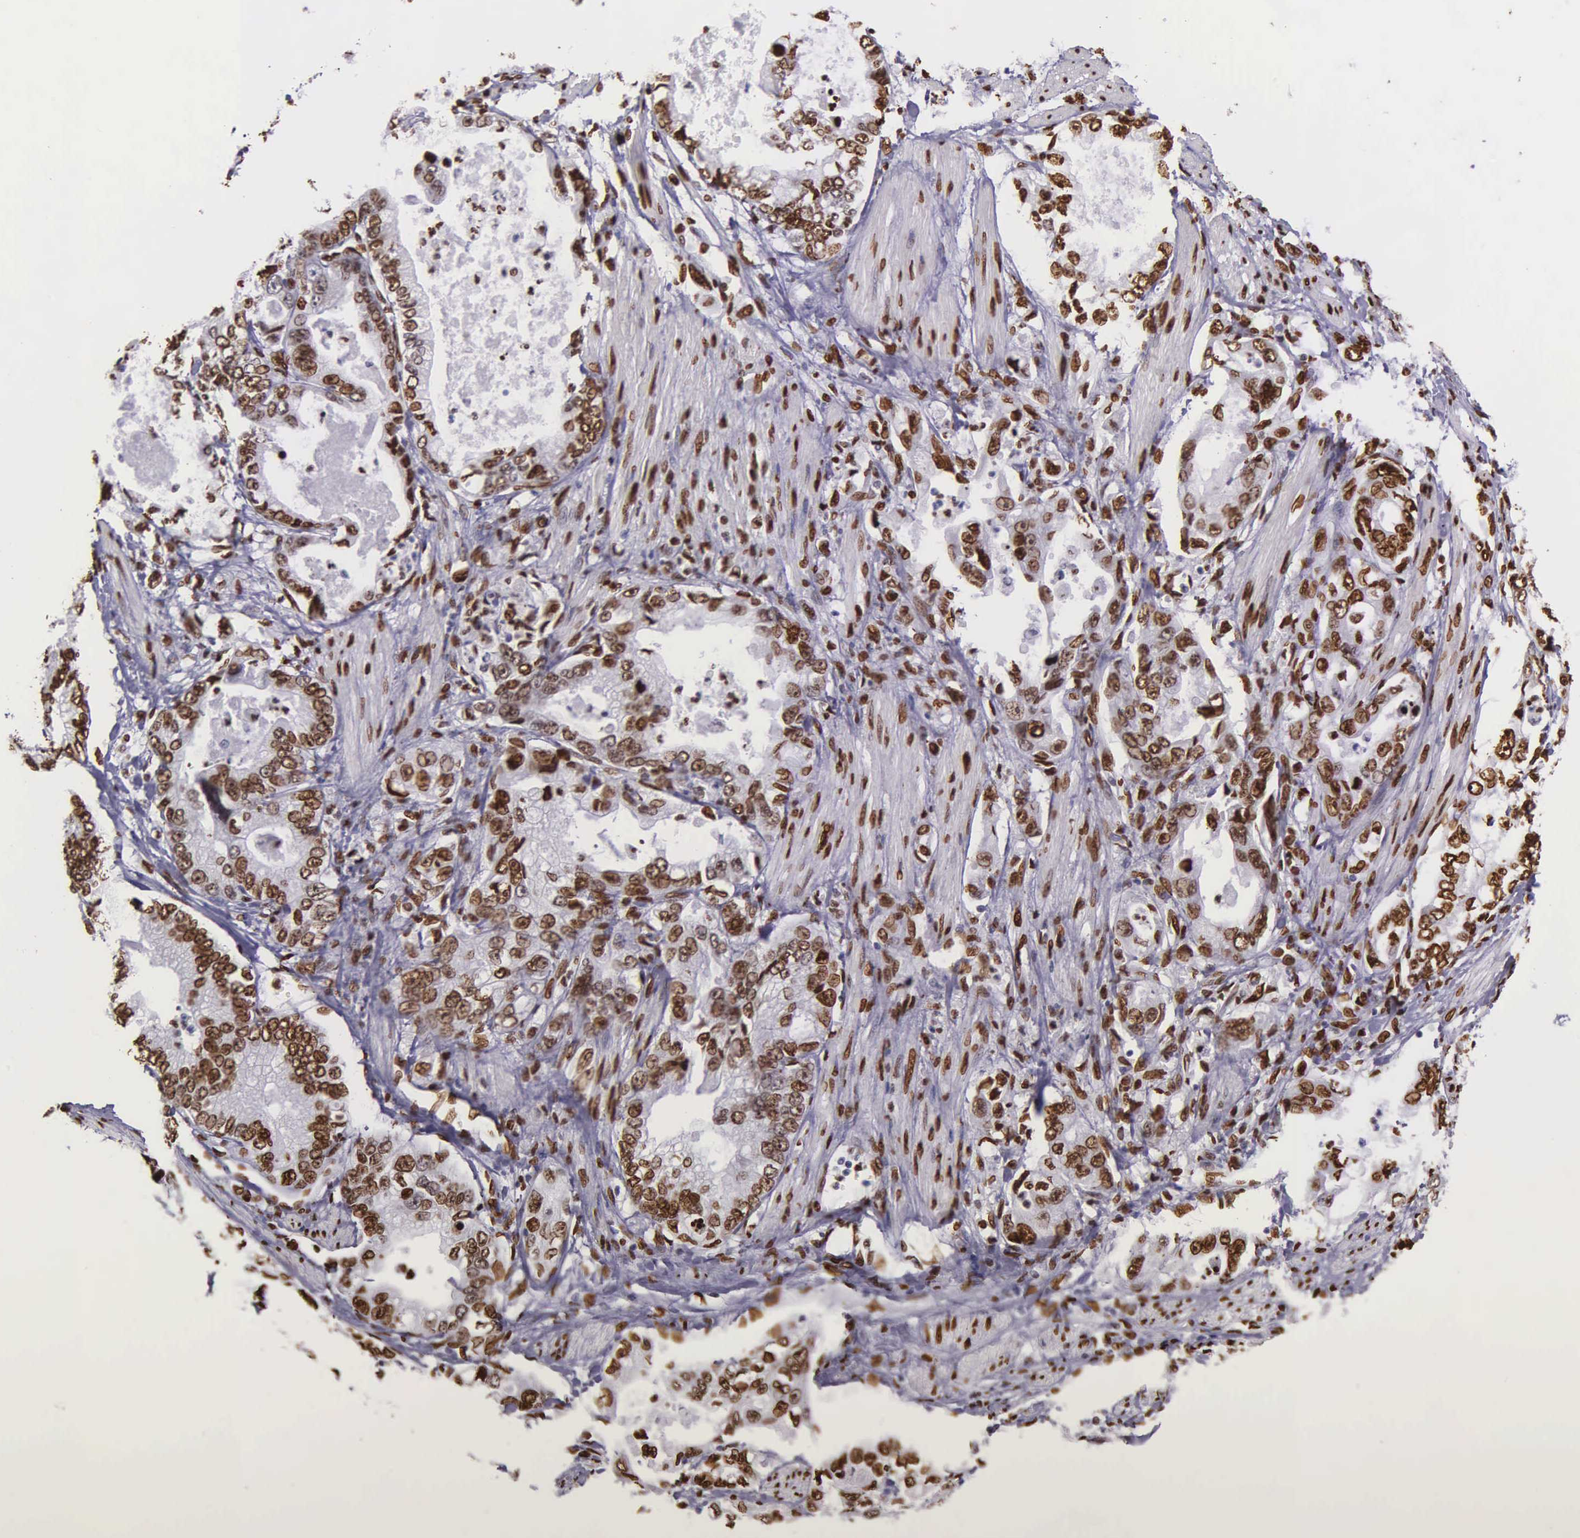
{"staining": {"intensity": "strong", "quantity": ">75%", "location": "nuclear"}, "tissue": "stomach cancer", "cell_type": "Tumor cells", "image_type": "cancer", "snomed": [{"axis": "morphology", "description": "Adenocarcinoma, NOS"}, {"axis": "topography", "description": "Pancreas"}, {"axis": "topography", "description": "Stomach, upper"}], "caption": "The immunohistochemical stain highlights strong nuclear positivity in tumor cells of stomach cancer (adenocarcinoma) tissue.", "gene": "H1-0", "patient": {"sex": "male", "age": 77}}